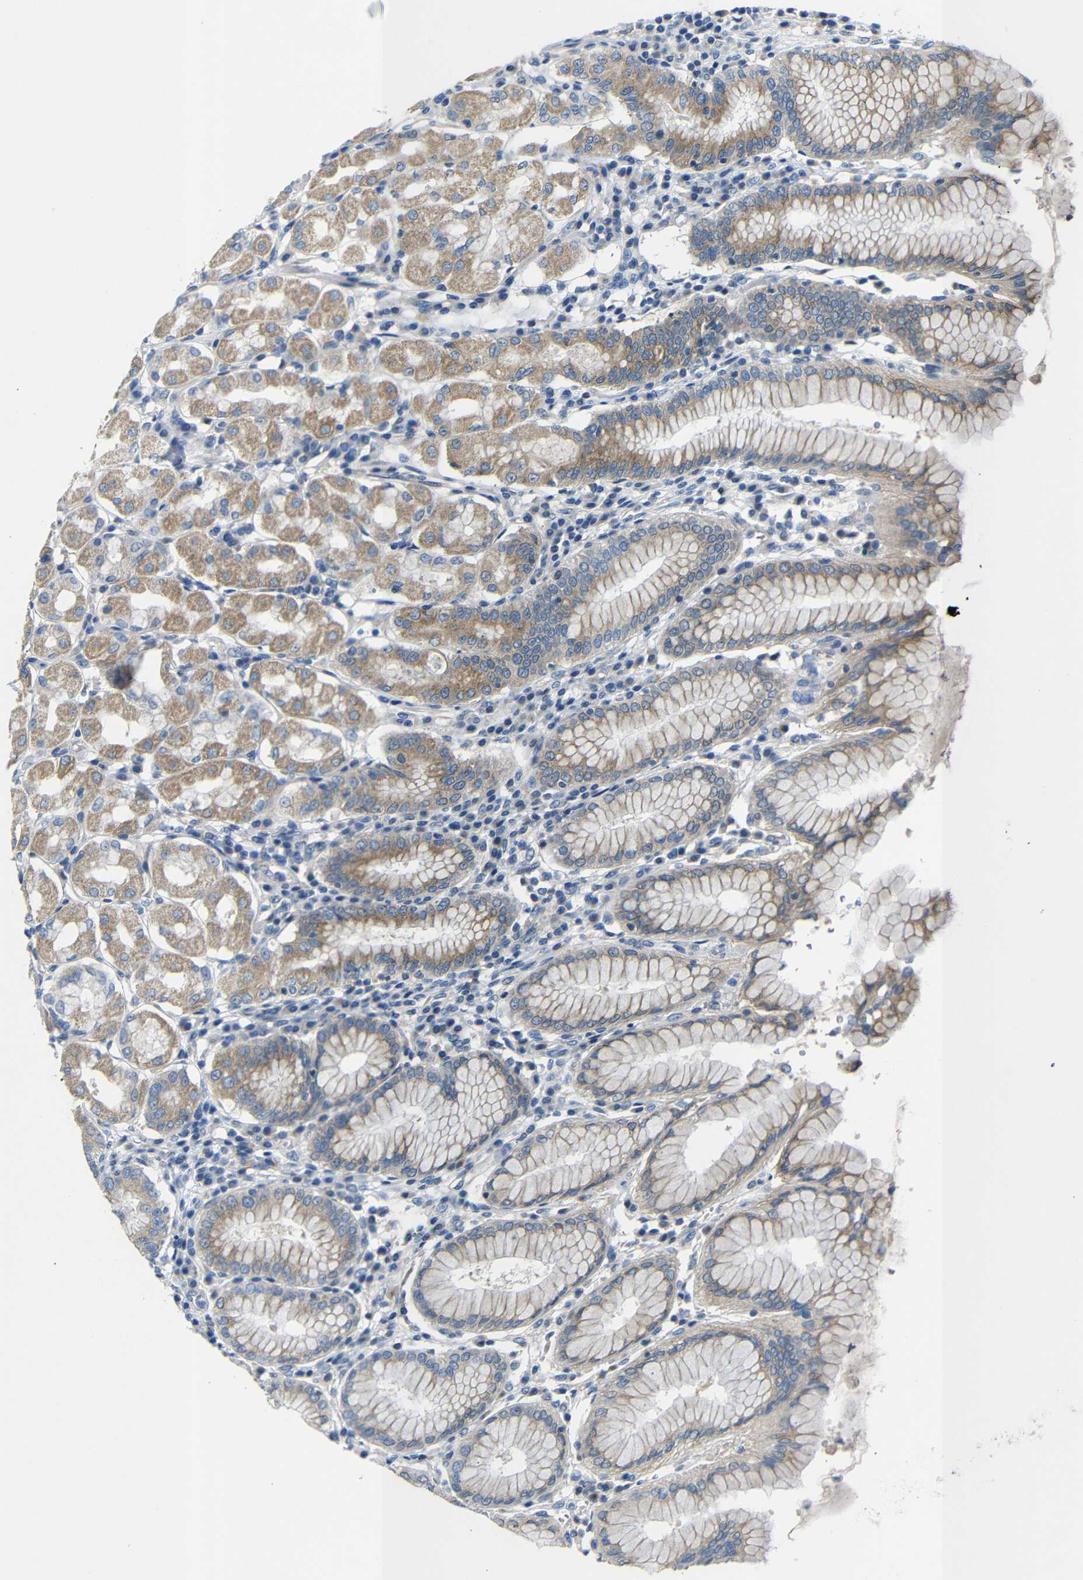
{"staining": {"intensity": "moderate", "quantity": "25%-75%", "location": "cytoplasmic/membranous"}, "tissue": "stomach", "cell_type": "Glandular cells", "image_type": "normal", "snomed": [{"axis": "morphology", "description": "Normal tissue, NOS"}, {"axis": "topography", "description": "Stomach"}, {"axis": "topography", "description": "Stomach, lower"}], "caption": "Immunohistochemical staining of benign stomach exhibits moderate cytoplasmic/membranous protein expression in approximately 25%-75% of glandular cells. The staining was performed using DAB (3,3'-diaminobenzidine), with brown indicating positive protein expression. Nuclei are stained blue with hematoxylin.", "gene": "DCP1A", "patient": {"sex": "female", "age": 56}}